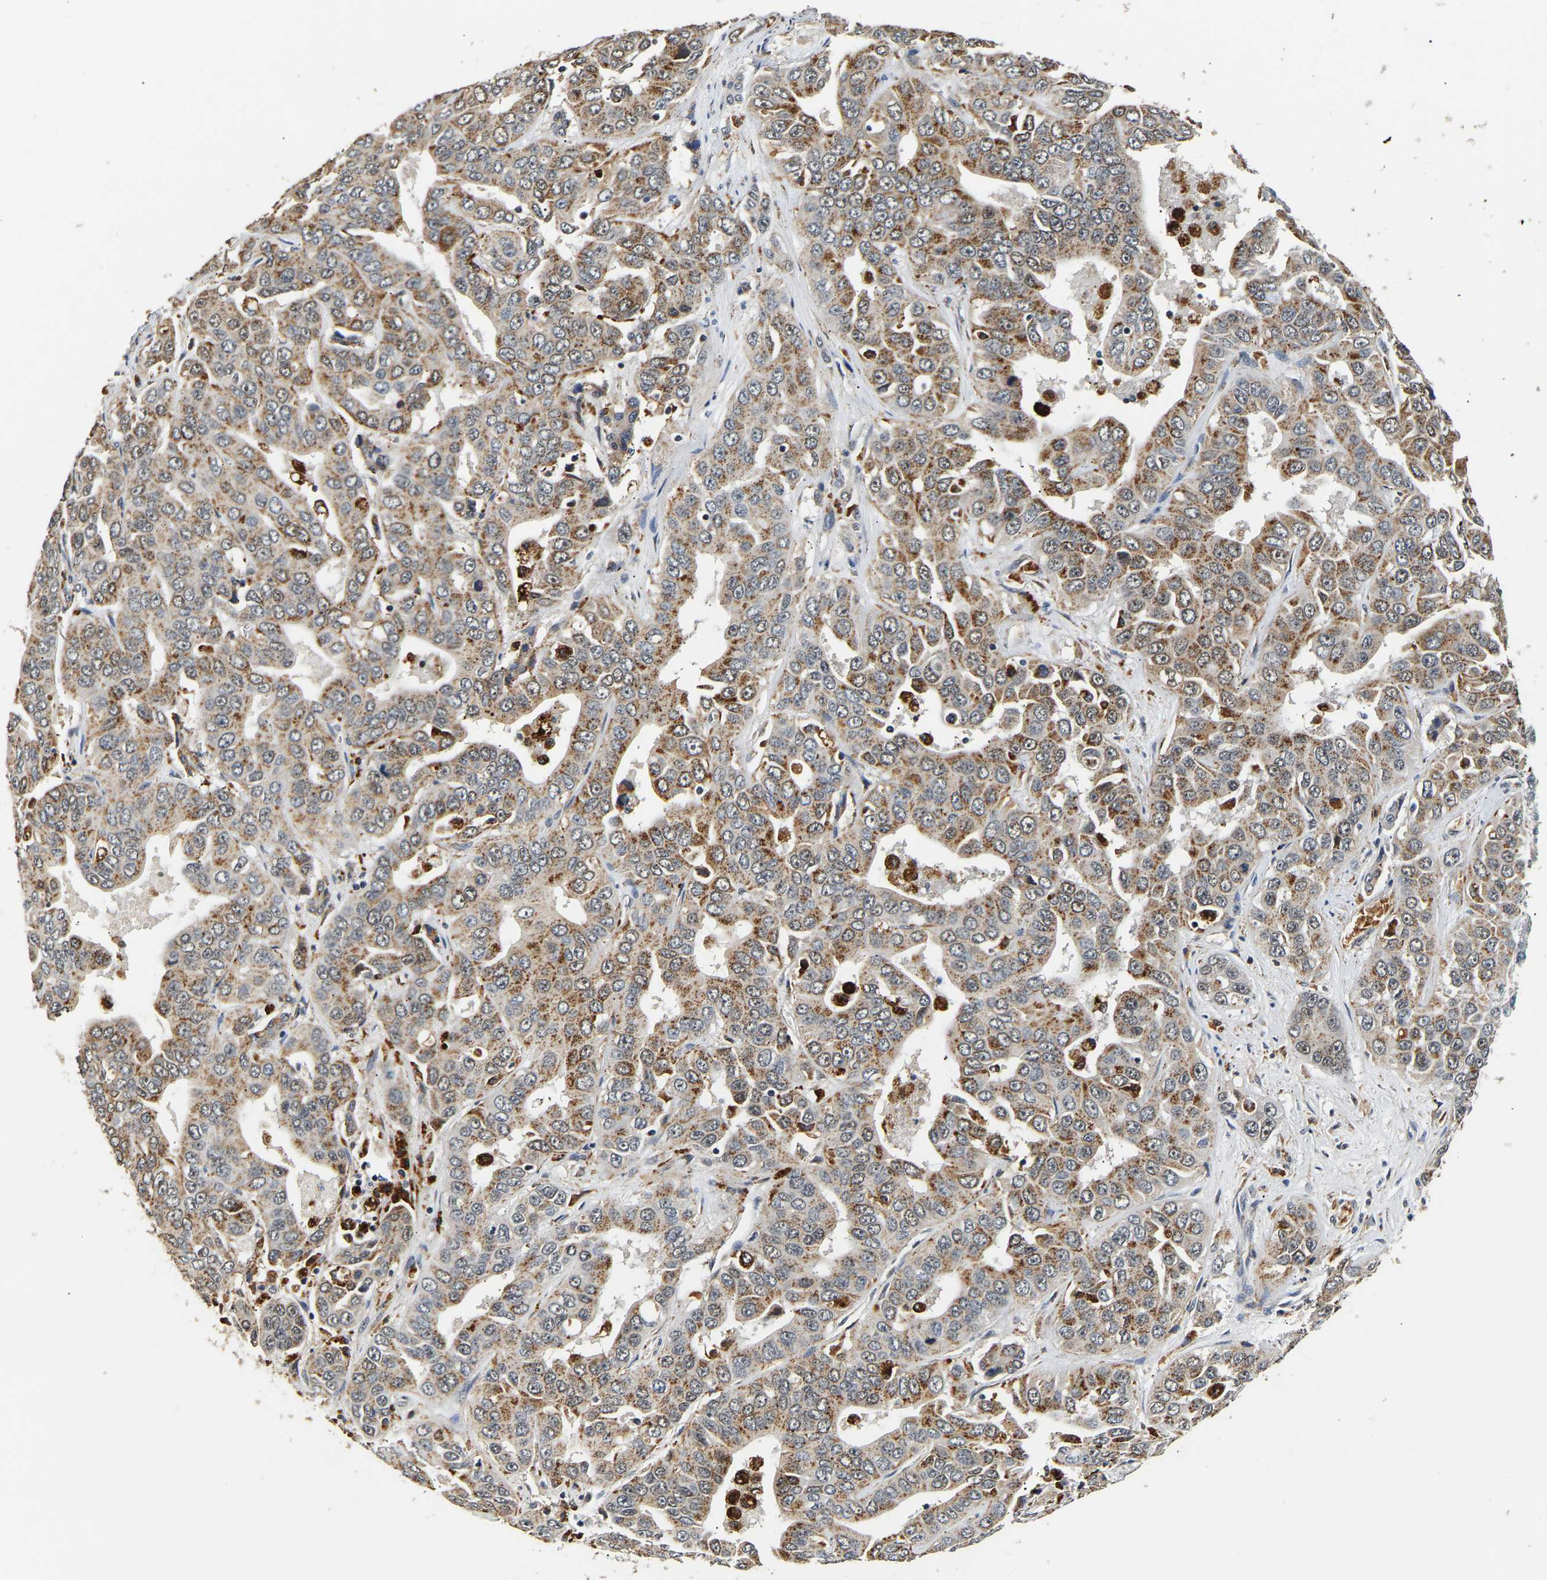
{"staining": {"intensity": "moderate", "quantity": ">75%", "location": "cytoplasmic/membranous"}, "tissue": "liver cancer", "cell_type": "Tumor cells", "image_type": "cancer", "snomed": [{"axis": "morphology", "description": "Cholangiocarcinoma"}, {"axis": "topography", "description": "Liver"}], "caption": "Moderate cytoplasmic/membranous expression is present in approximately >75% of tumor cells in liver cholangiocarcinoma. Immunohistochemistry (ihc) stains the protein of interest in brown and the nuclei are stained blue.", "gene": "SMU1", "patient": {"sex": "female", "age": 52}}